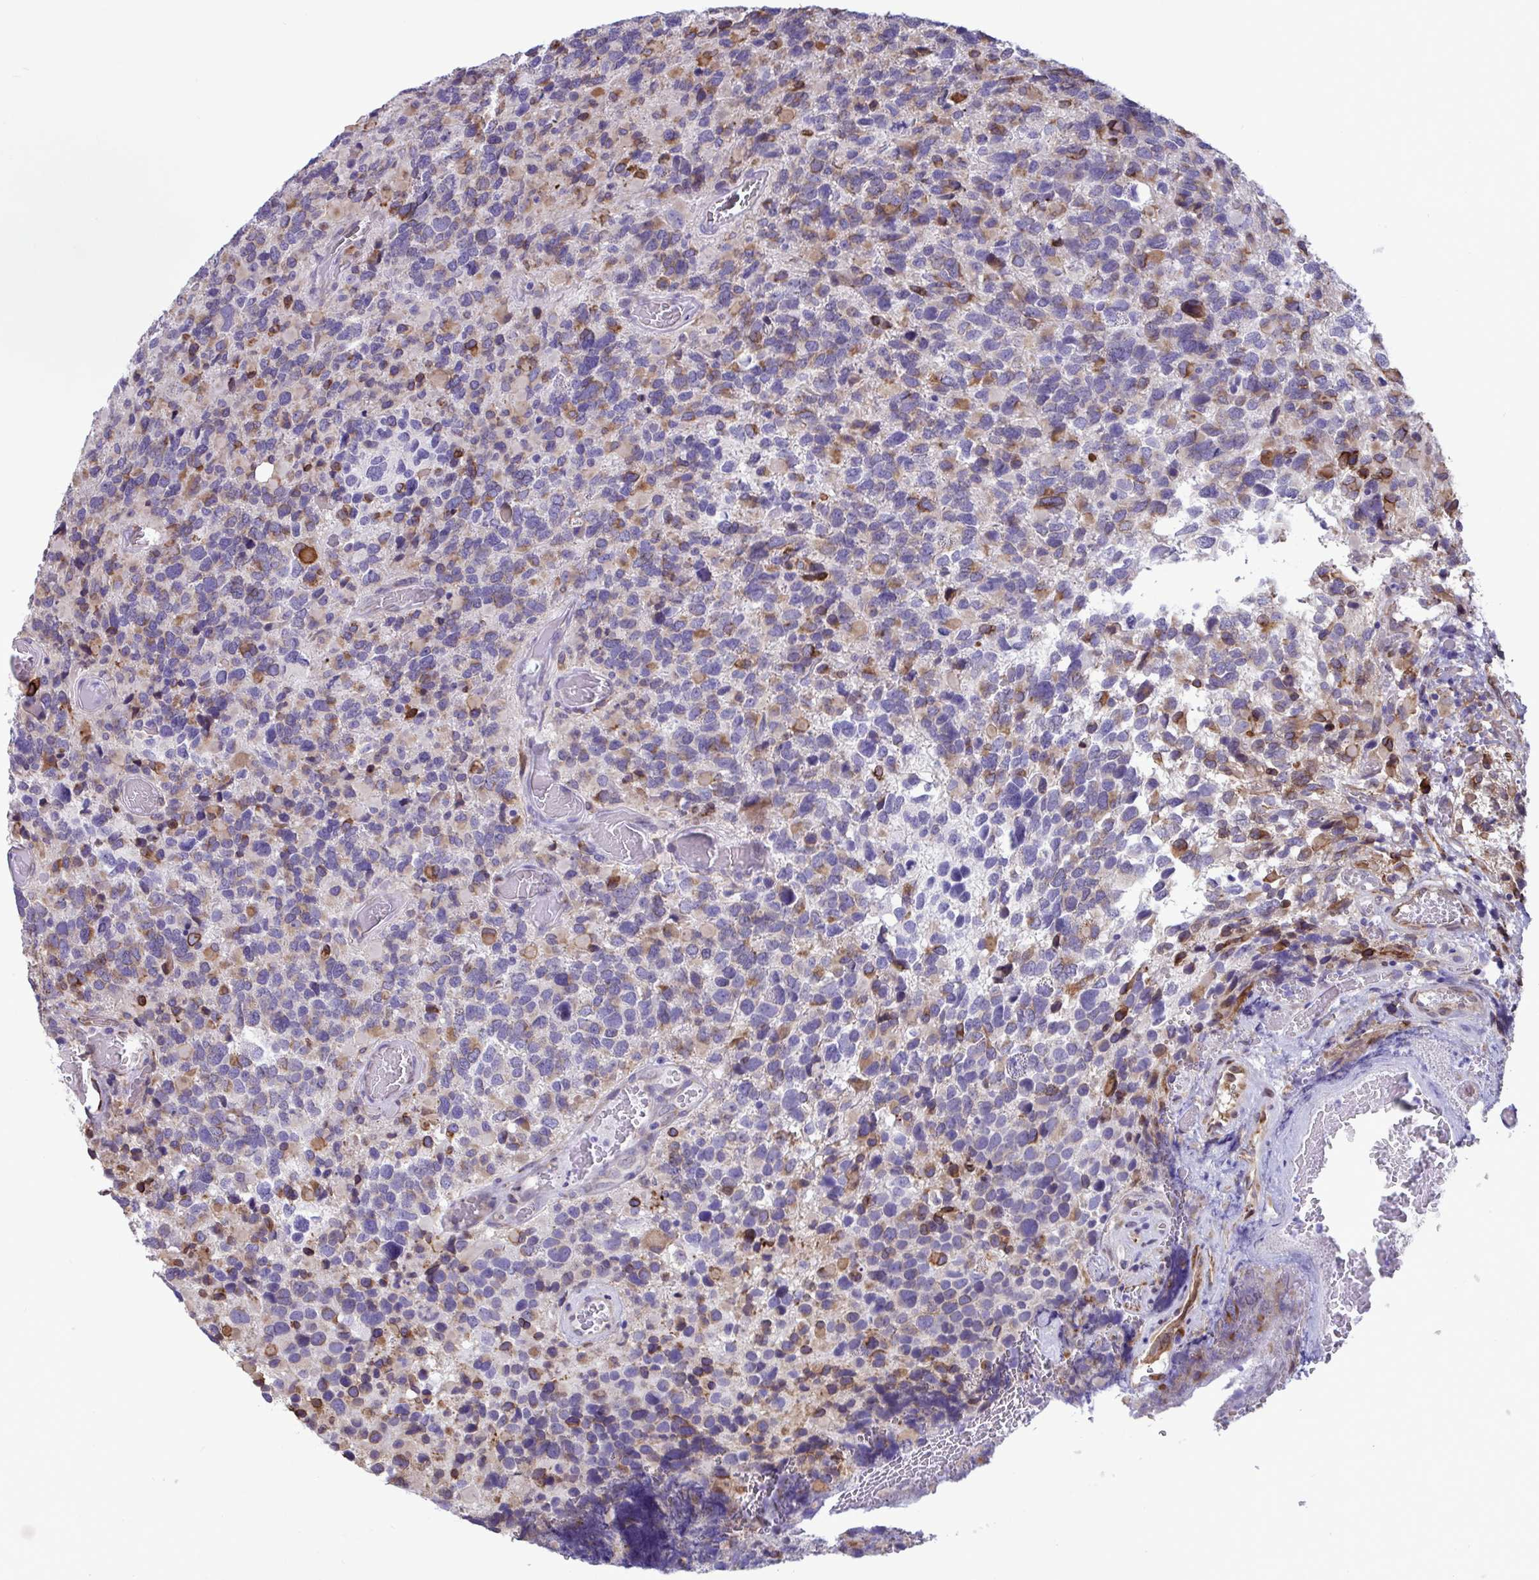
{"staining": {"intensity": "moderate", "quantity": "25%-75%", "location": "cytoplasmic/membranous"}, "tissue": "glioma", "cell_type": "Tumor cells", "image_type": "cancer", "snomed": [{"axis": "morphology", "description": "Glioma, malignant, High grade"}, {"axis": "topography", "description": "Brain"}], "caption": "A brown stain highlights moderate cytoplasmic/membranous staining of a protein in human malignant glioma (high-grade) tumor cells.", "gene": "ASPH", "patient": {"sex": "female", "age": 40}}